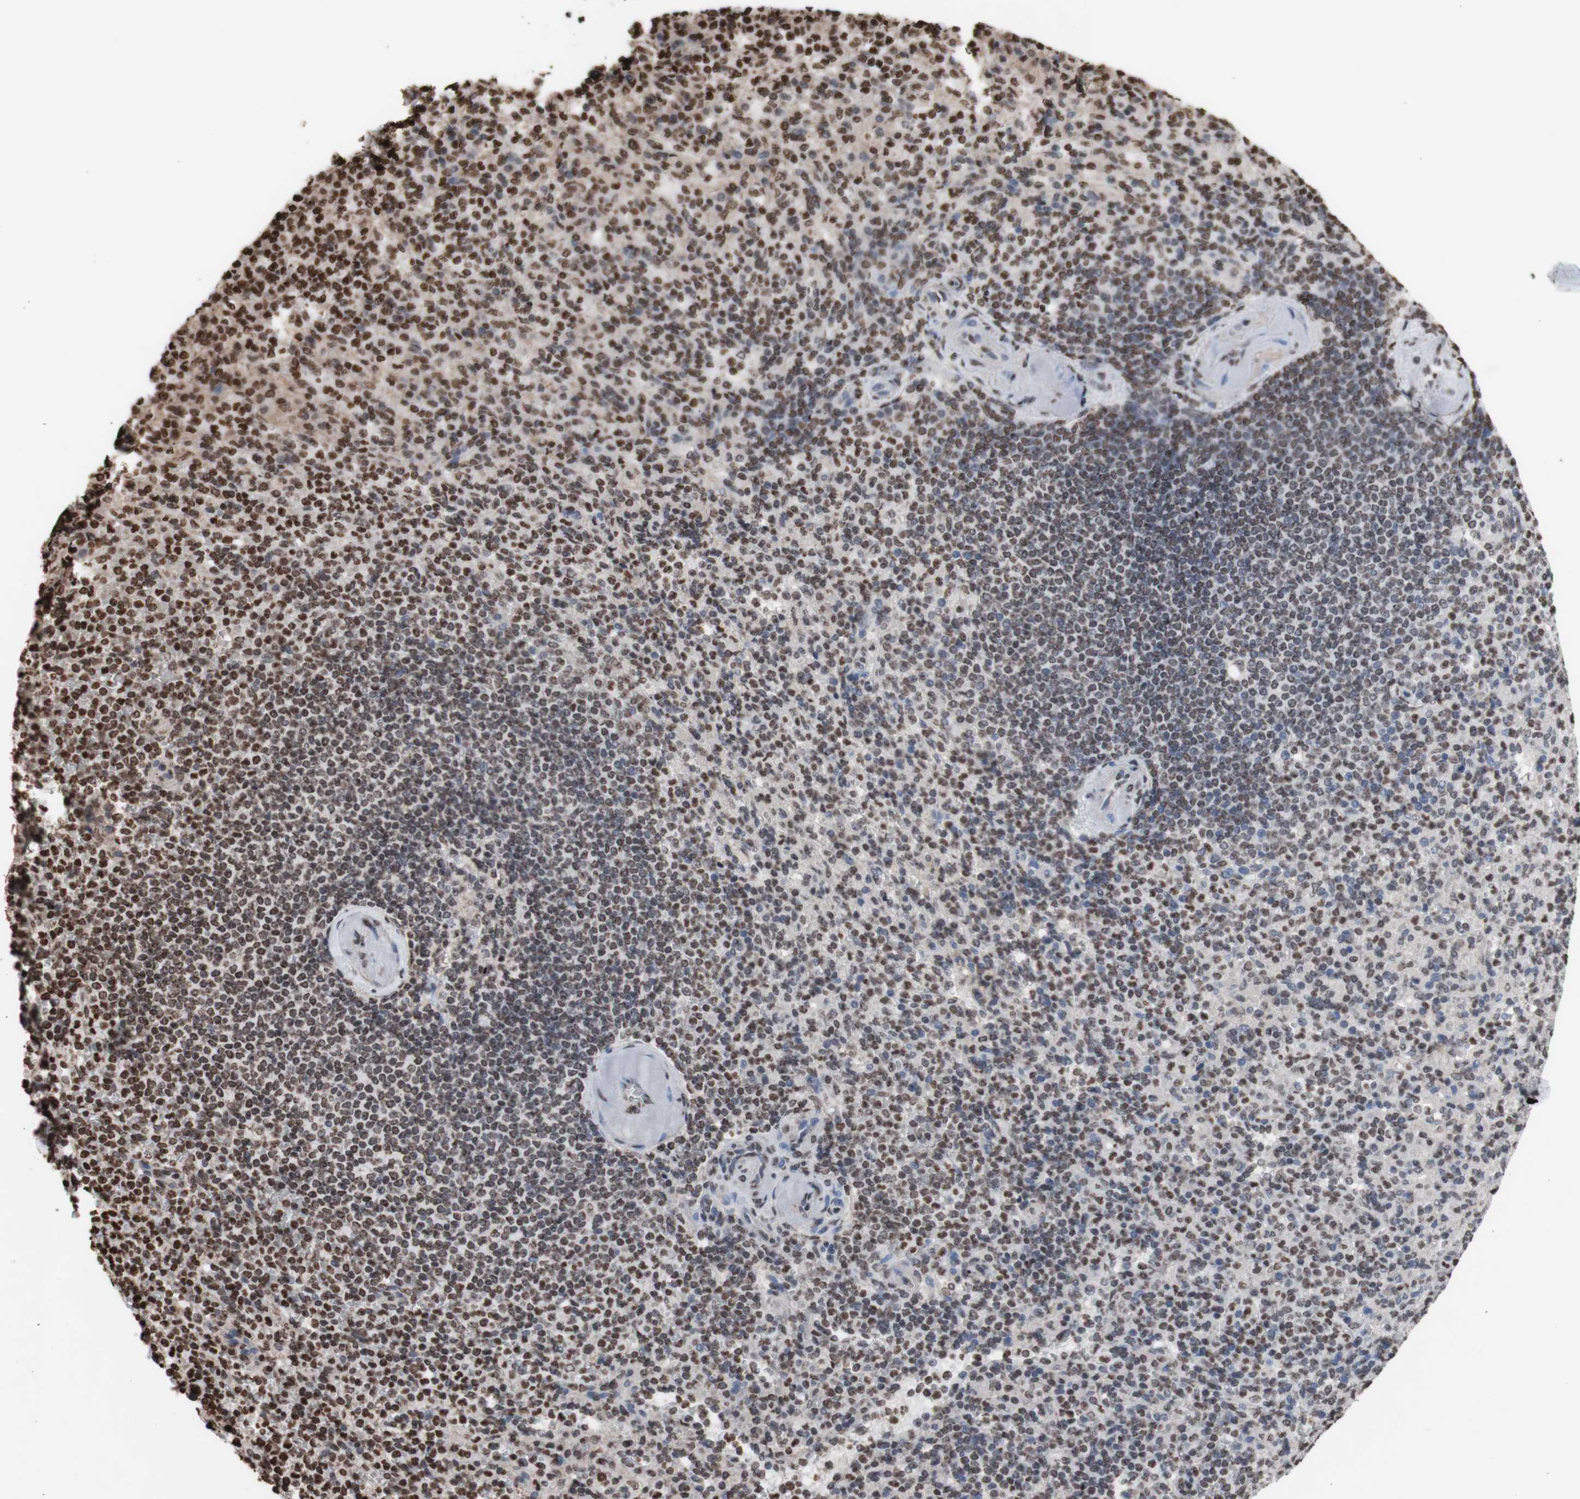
{"staining": {"intensity": "moderate", "quantity": "25%-75%", "location": "nuclear"}, "tissue": "spleen", "cell_type": "Cells in red pulp", "image_type": "normal", "snomed": [{"axis": "morphology", "description": "Normal tissue, NOS"}, {"axis": "topography", "description": "Spleen"}], "caption": "Cells in red pulp exhibit moderate nuclear positivity in about 25%-75% of cells in normal spleen.", "gene": "SNAI2", "patient": {"sex": "female", "age": 74}}